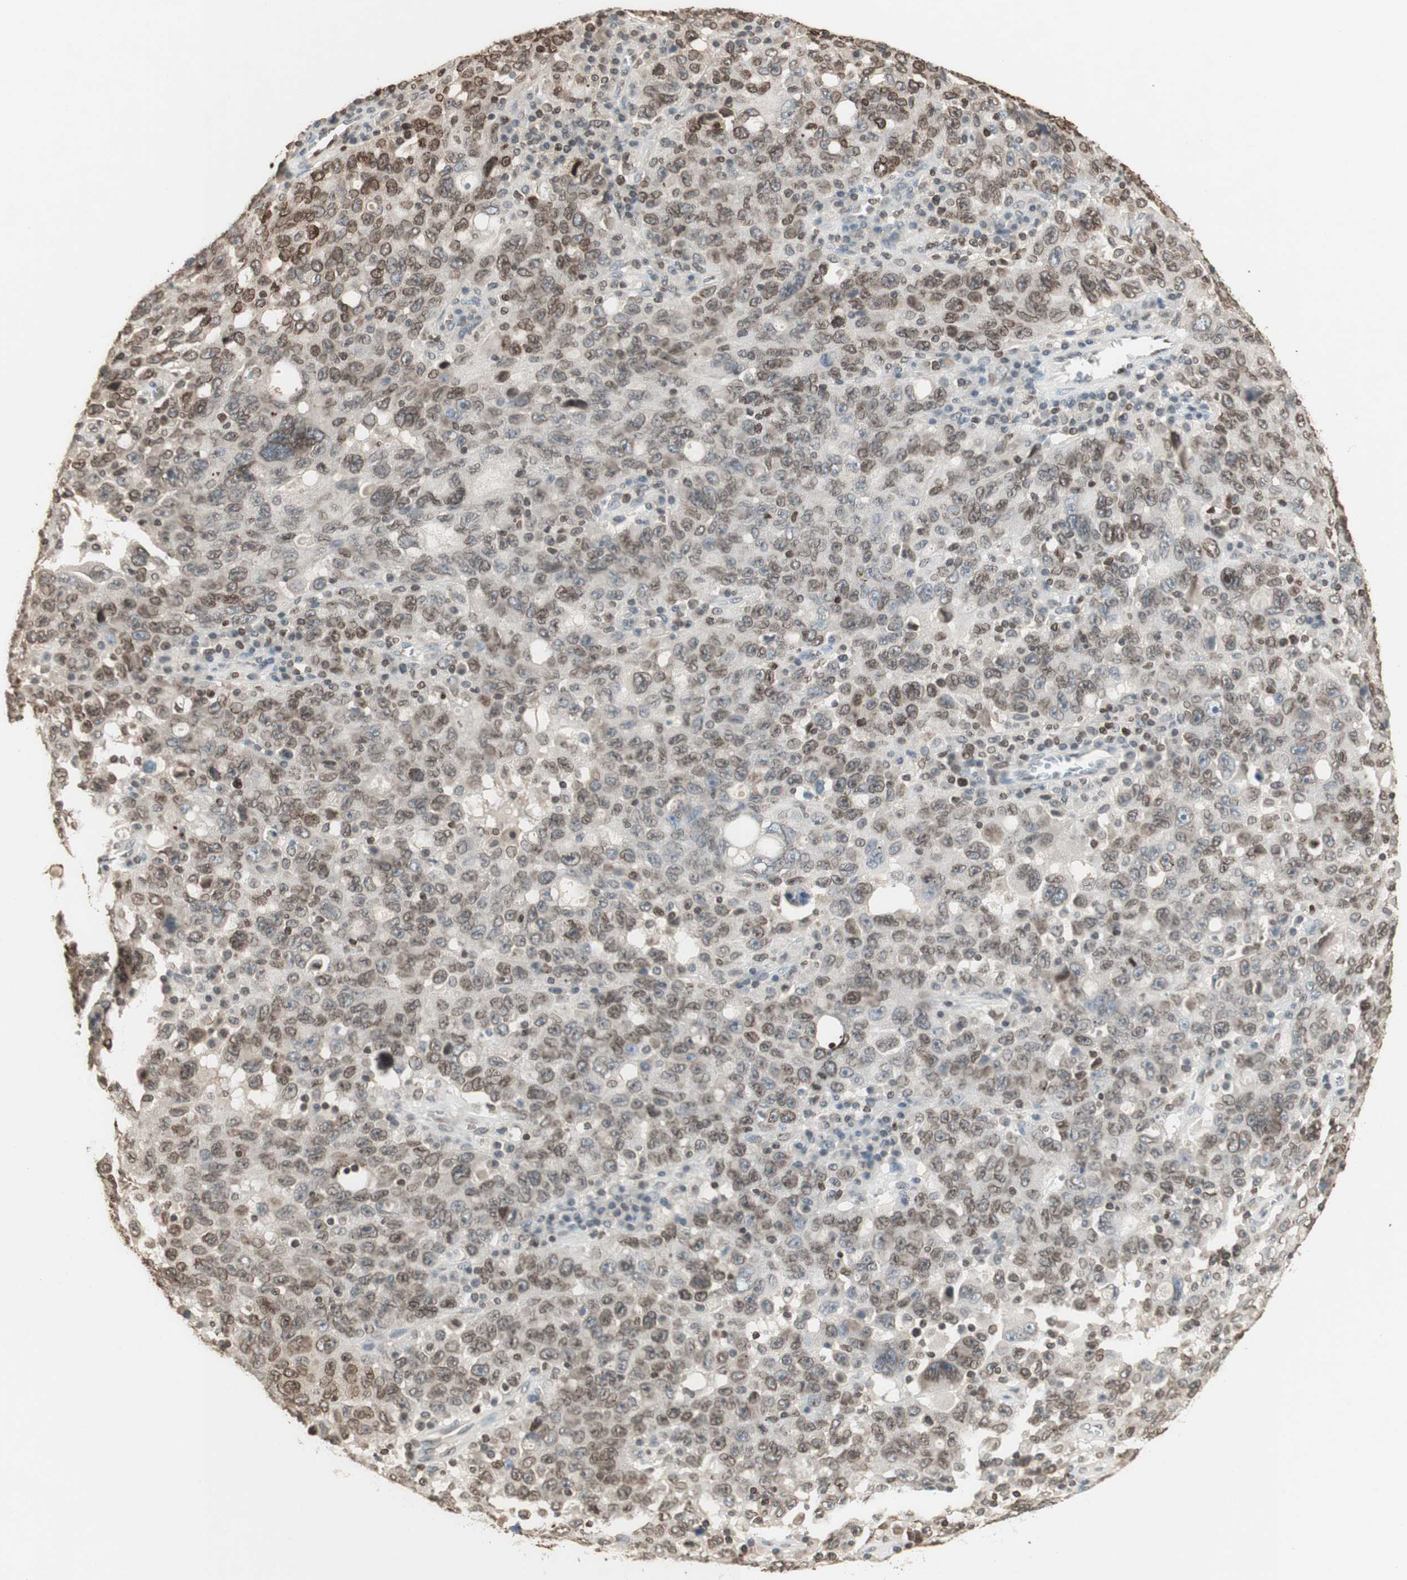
{"staining": {"intensity": "moderate", "quantity": ">75%", "location": "cytoplasmic/membranous,nuclear"}, "tissue": "ovarian cancer", "cell_type": "Tumor cells", "image_type": "cancer", "snomed": [{"axis": "morphology", "description": "Carcinoma, endometroid"}, {"axis": "topography", "description": "Ovary"}], "caption": "Human ovarian cancer (endometroid carcinoma) stained with a brown dye shows moderate cytoplasmic/membranous and nuclear positive expression in about >75% of tumor cells.", "gene": "TMPO", "patient": {"sex": "female", "age": 62}}